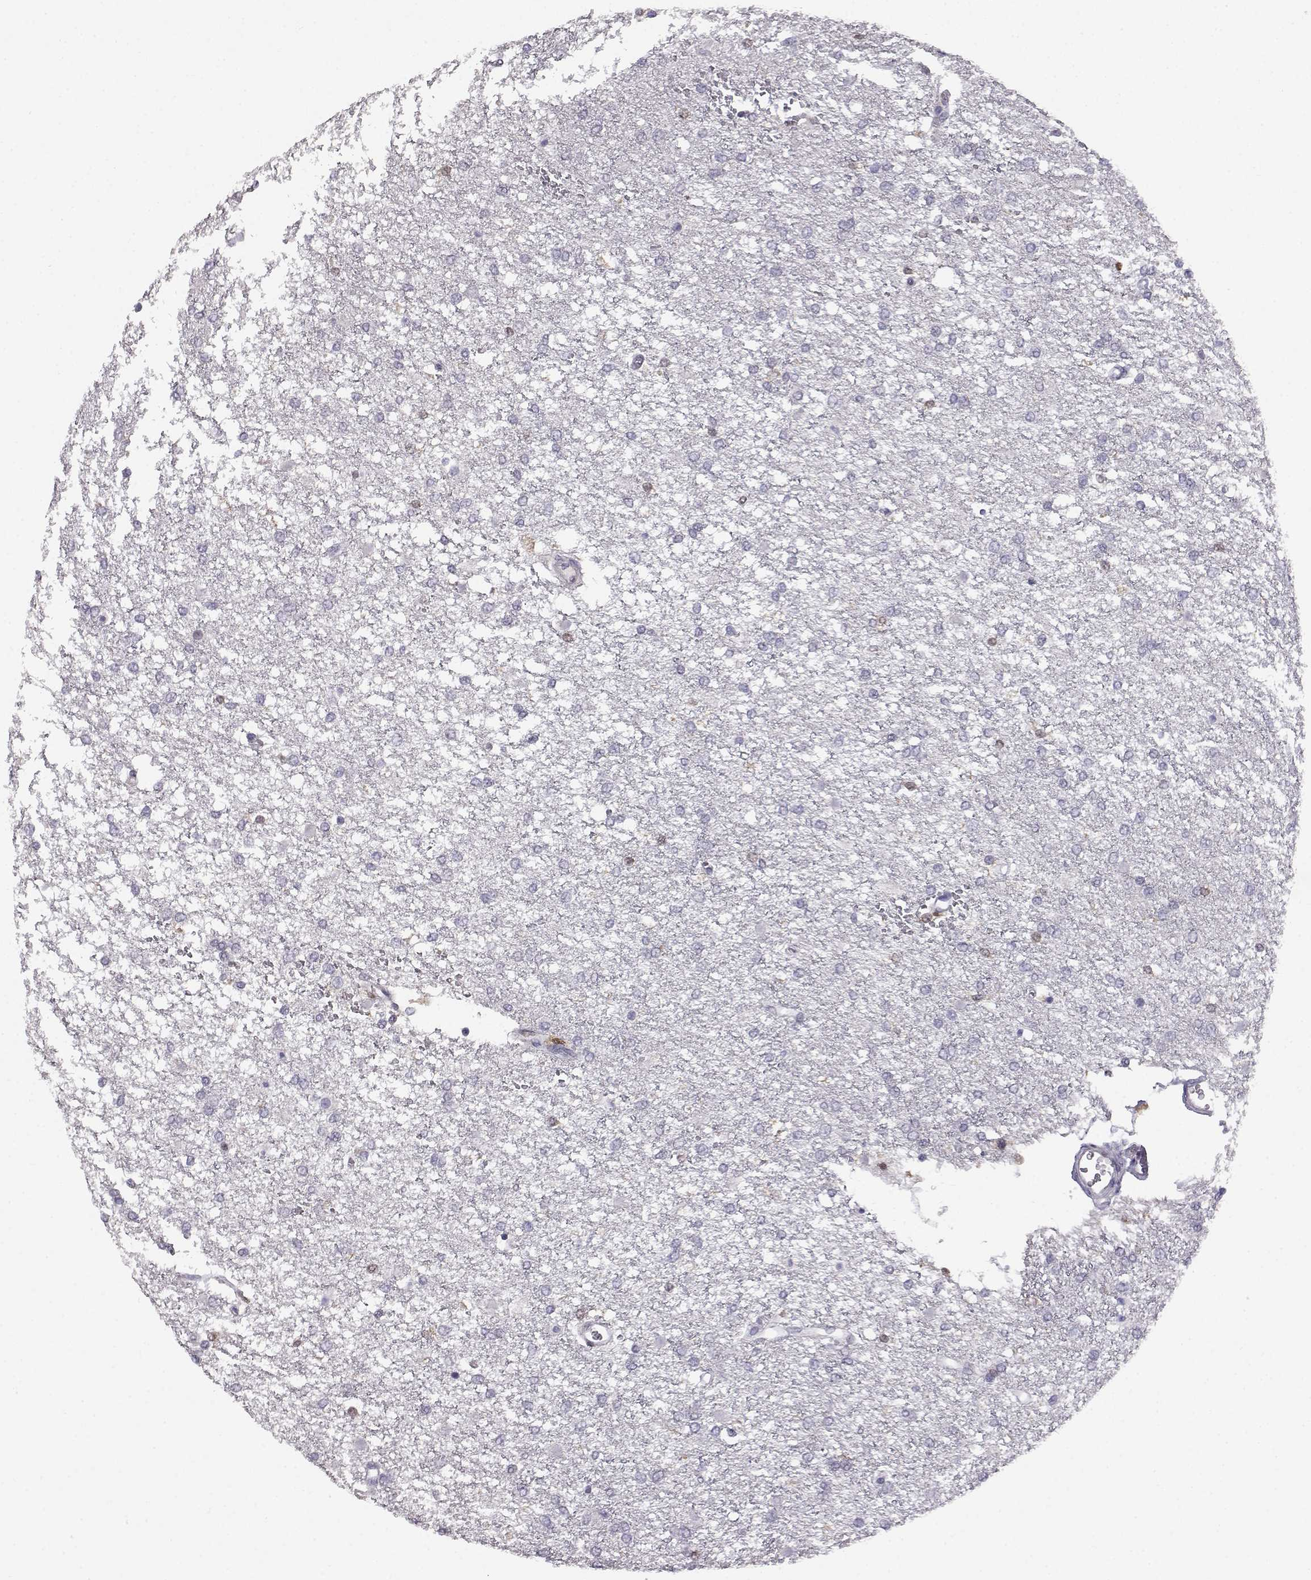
{"staining": {"intensity": "weak", "quantity": "<25%", "location": "cytoplasmic/membranous,nuclear"}, "tissue": "glioma", "cell_type": "Tumor cells", "image_type": "cancer", "snomed": [{"axis": "morphology", "description": "Glioma, malignant, High grade"}, {"axis": "topography", "description": "Brain"}], "caption": "This is a micrograph of immunohistochemistry (IHC) staining of high-grade glioma (malignant), which shows no staining in tumor cells. (Stains: DAB (3,3'-diaminobenzidine) immunohistochemistry with hematoxylin counter stain, Microscopy: brightfield microscopy at high magnification).", "gene": "AKR1B1", "patient": {"sex": "female", "age": 61}}